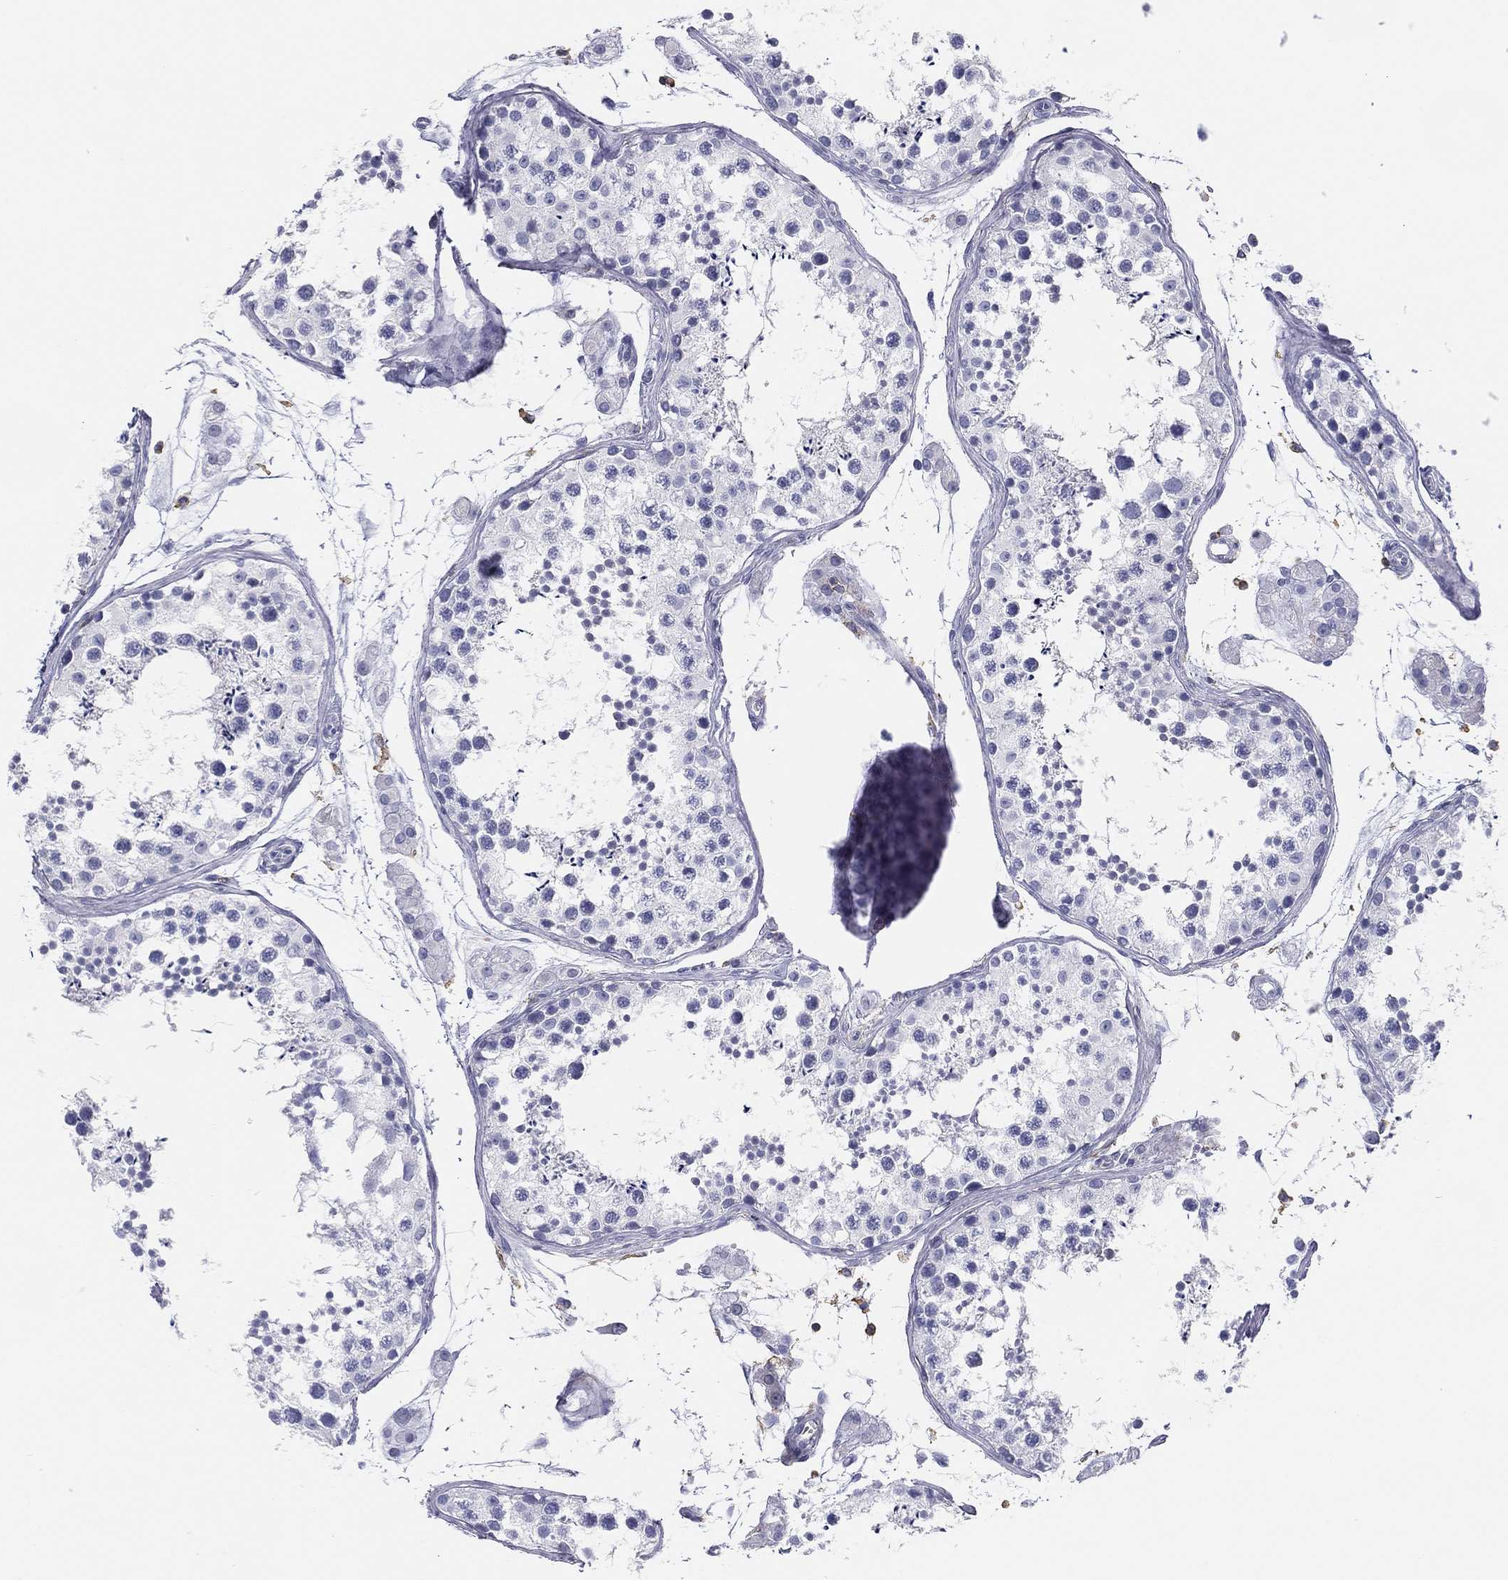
{"staining": {"intensity": "negative", "quantity": "none", "location": "none"}, "tissue": "testis", "cell_type": "Cells in seminiferous ducts", "image_type": "normal", "snomed": [{"axis": "morphology", "description": "Normal tissue, NOS"}, {"axis": "topography", "description": "Testis"}], "caption": "This is a histopathology image of IHC staining of benign testis, which shows no positivity in cells in seminiferous ducts. Nuclei are stained in blue.", "gene": "SELPLG", "patient": {"sex": "male", "age": 41}}